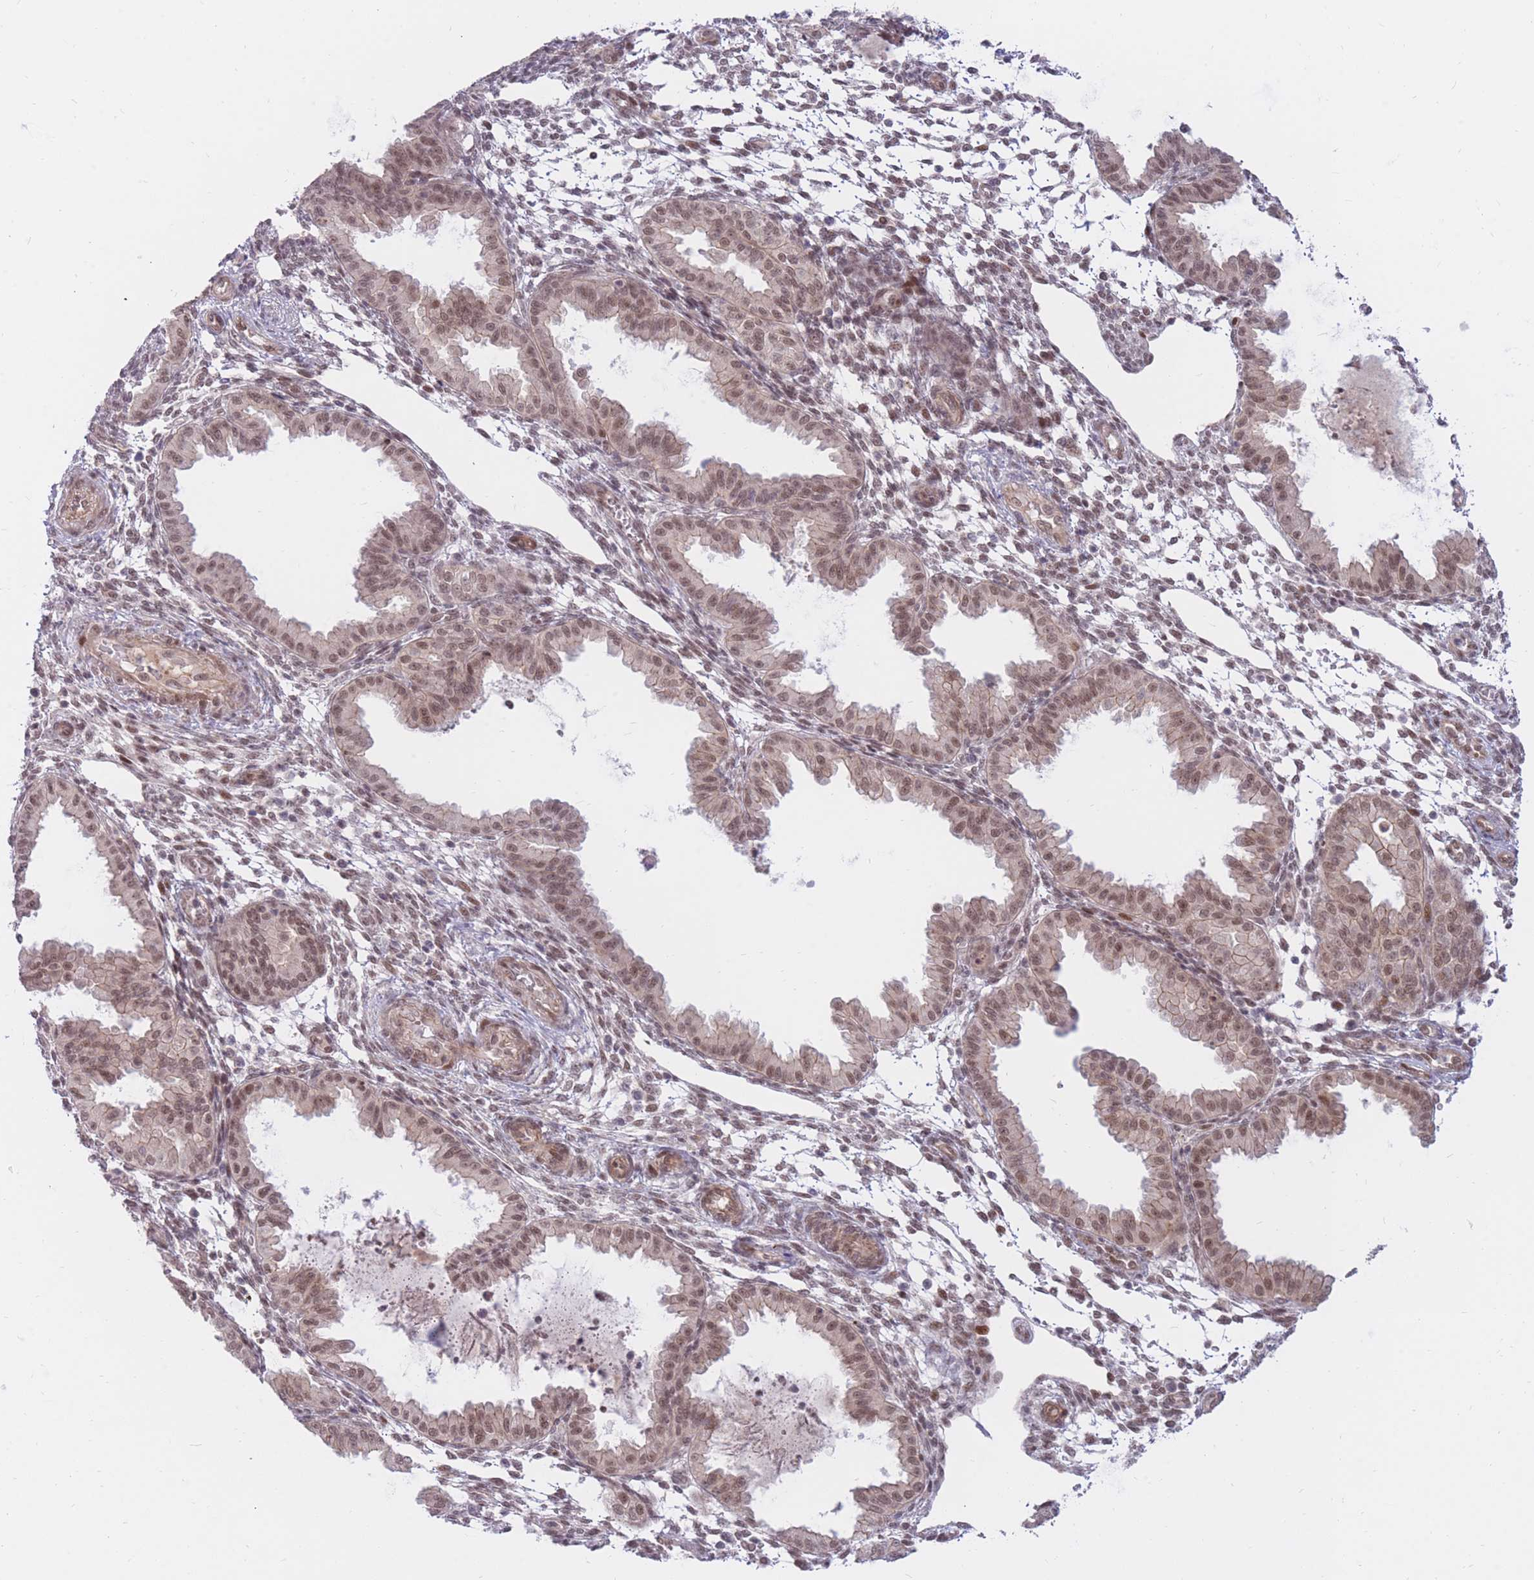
{"staining": {"intensity": "moderate", "quantity": "25%-75%", "location": "nuclear"}, "tissue": "endometrium", "cell_type": "Cells in endometrial stroma", "image_type": "normal", "snomed": [{"axis": "morphology", "description": "Normal tissue, NOS"}, {"axis": "topography", "description": "Endometrium"}], "caption": "Unremarkable endometrium reveals moderate nuclear expression in about 25%-75% of cells in endometrial stroma.", "gene": "ERICH6B", "patient": {"sex": "female", "age": 33}}